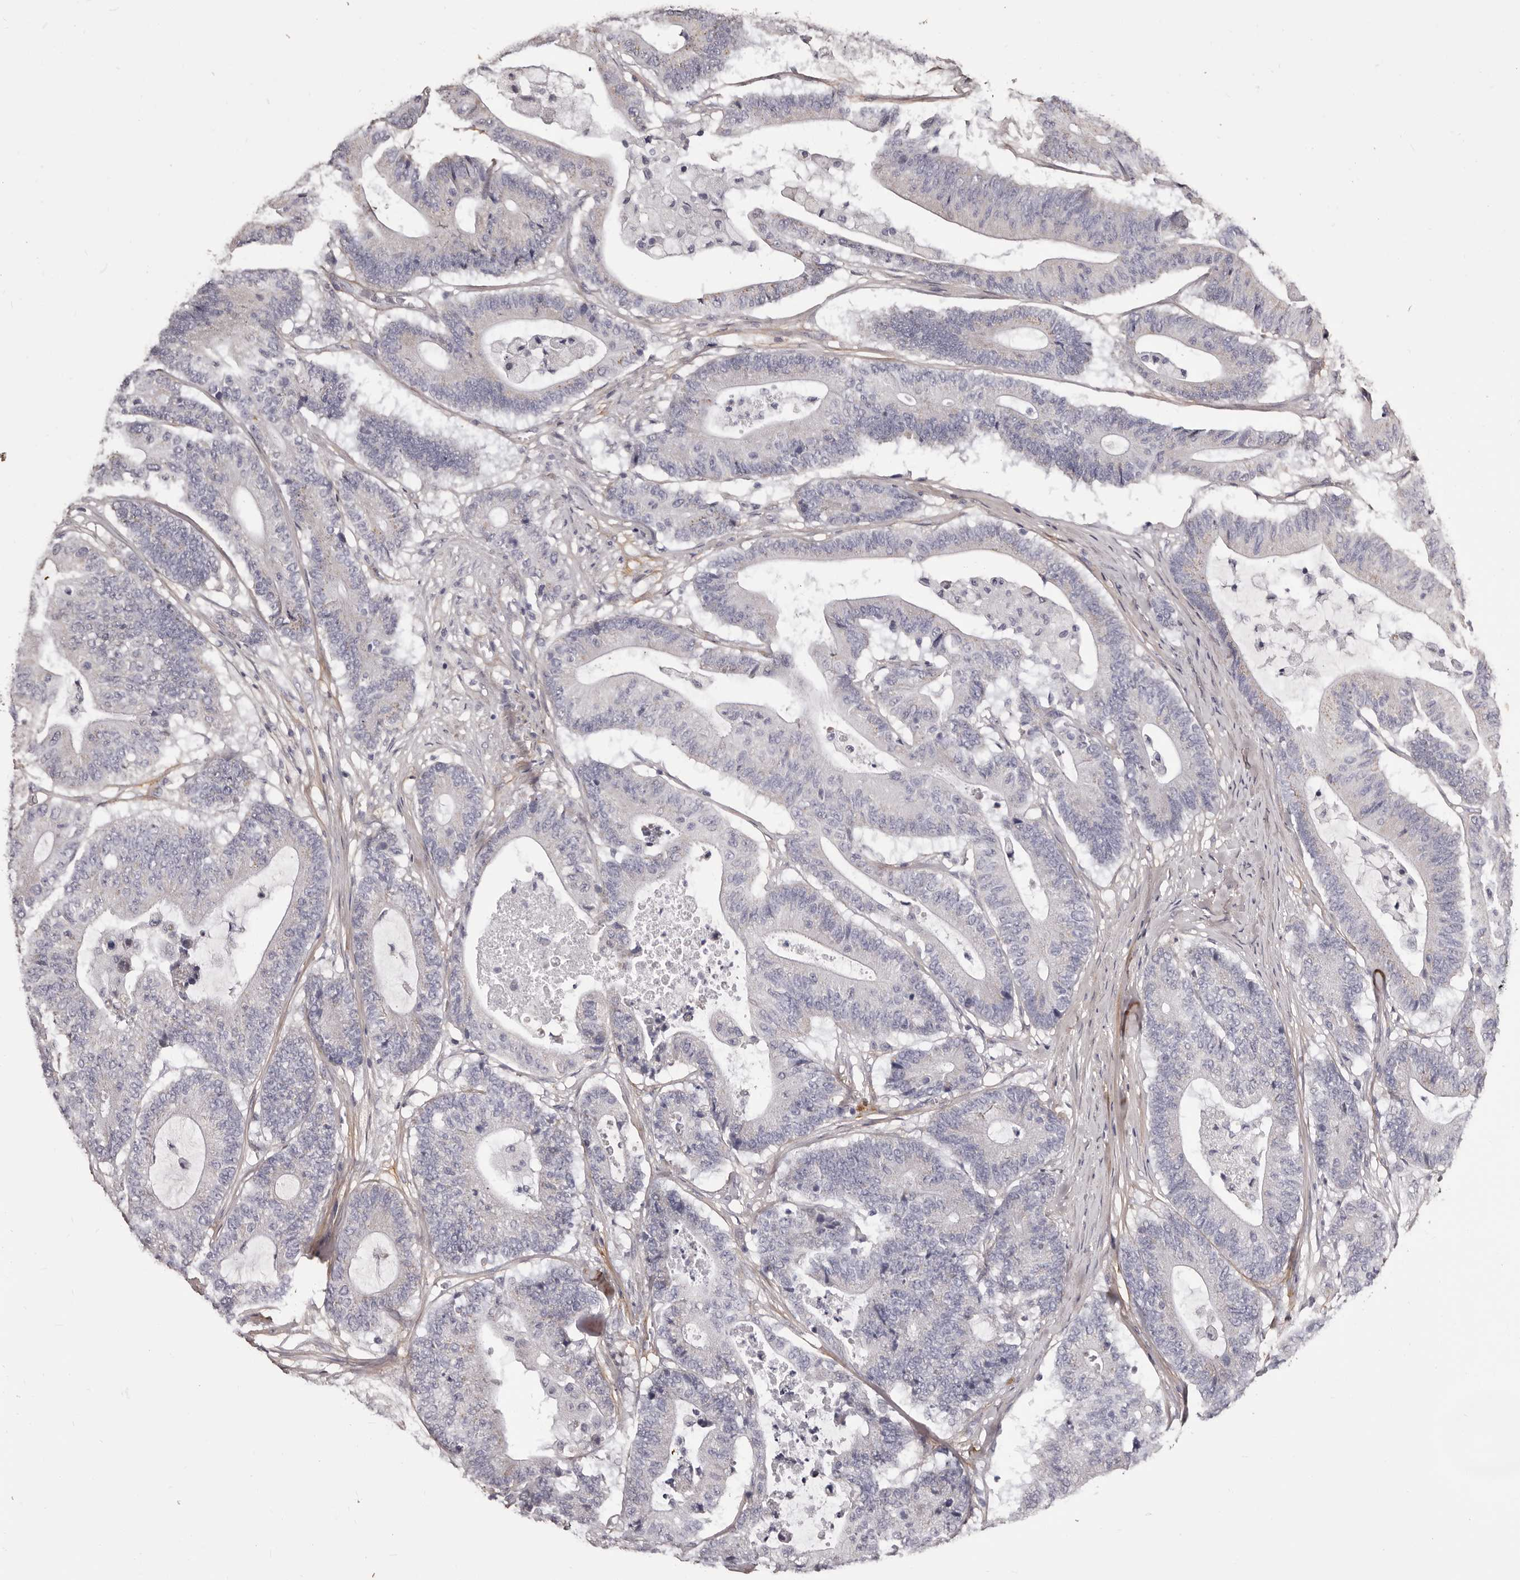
{"staining": {"intensity": "negative", "quantity": "none", "location": "none"}, "tissue": "colorectal cancer", "cell_type": "Tumor cells", "image_type": "cancer", "snomed": [{"axis": "morphology", "description": "Adenocarcinoma, NOS"}, {"axis": "topography", "description": "Colon"}], "caption": "DAB (3,3'-diaminobenzidine) immunohistochemical staining of adenocarcinoma (colorectal) demonstrates no significant expression in tumor cells.", "gene": "COL6A1", "patient": {"sex": "female", "age": 84}}